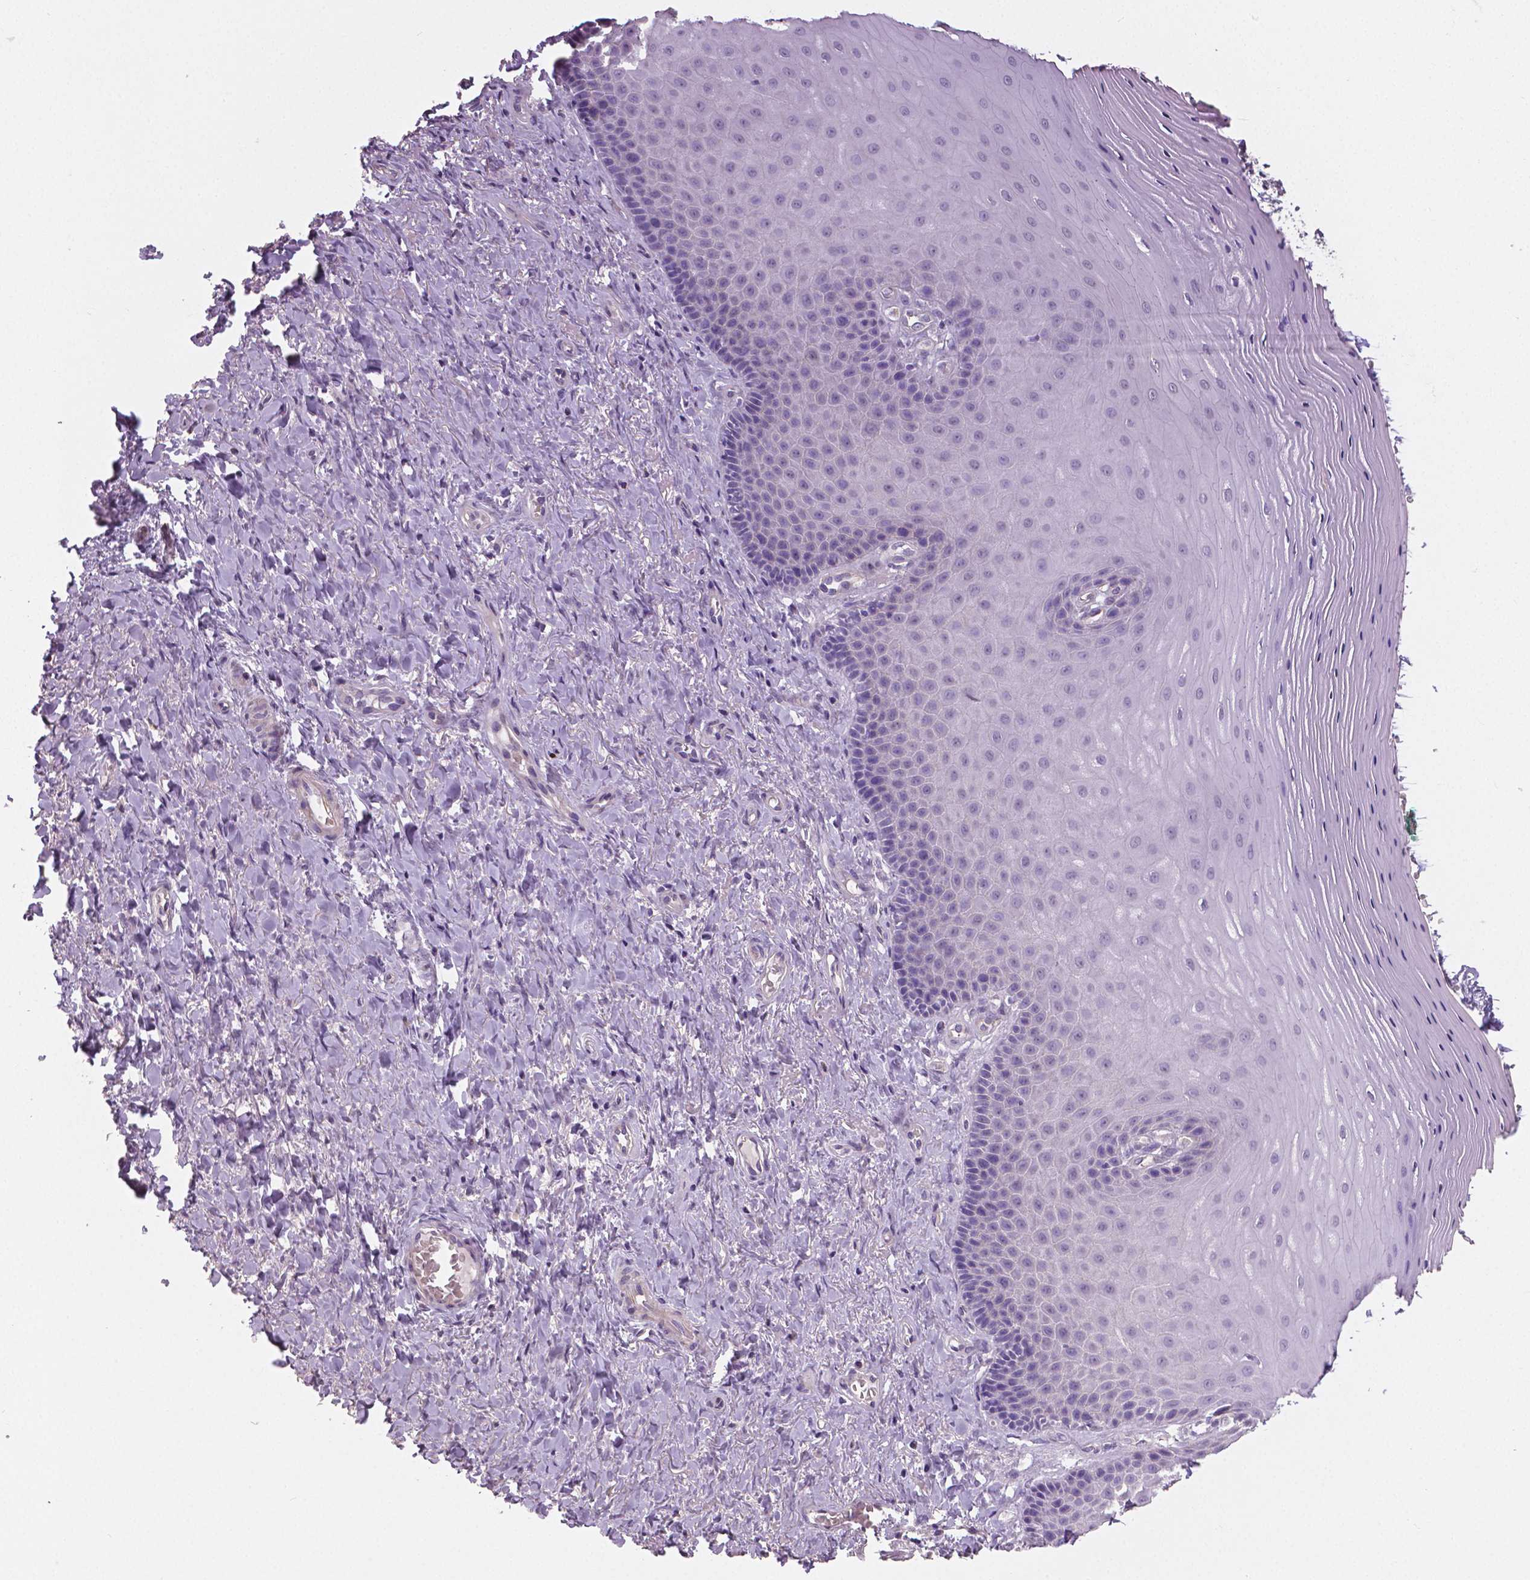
{"staining": {"intensity": "negative", "quantity": "none", "location": "none"}, "tissue": "vagina", "cell_type": "Squamous epithelial cells", "image_type": "normal", "snomed": [{"axis": "morphology", "description": "Normal tissue, NOS"}, {"axis": "topography", "description": "Vagina"}], "caption": "A high-resolution micrograph shows immunohistochemistry (IHC) staining of benign vagina, which reveals no significant expression in squamous epithelial cells.", "gene": "FLT1", "patient": {"sex": "female", "age": 83}}